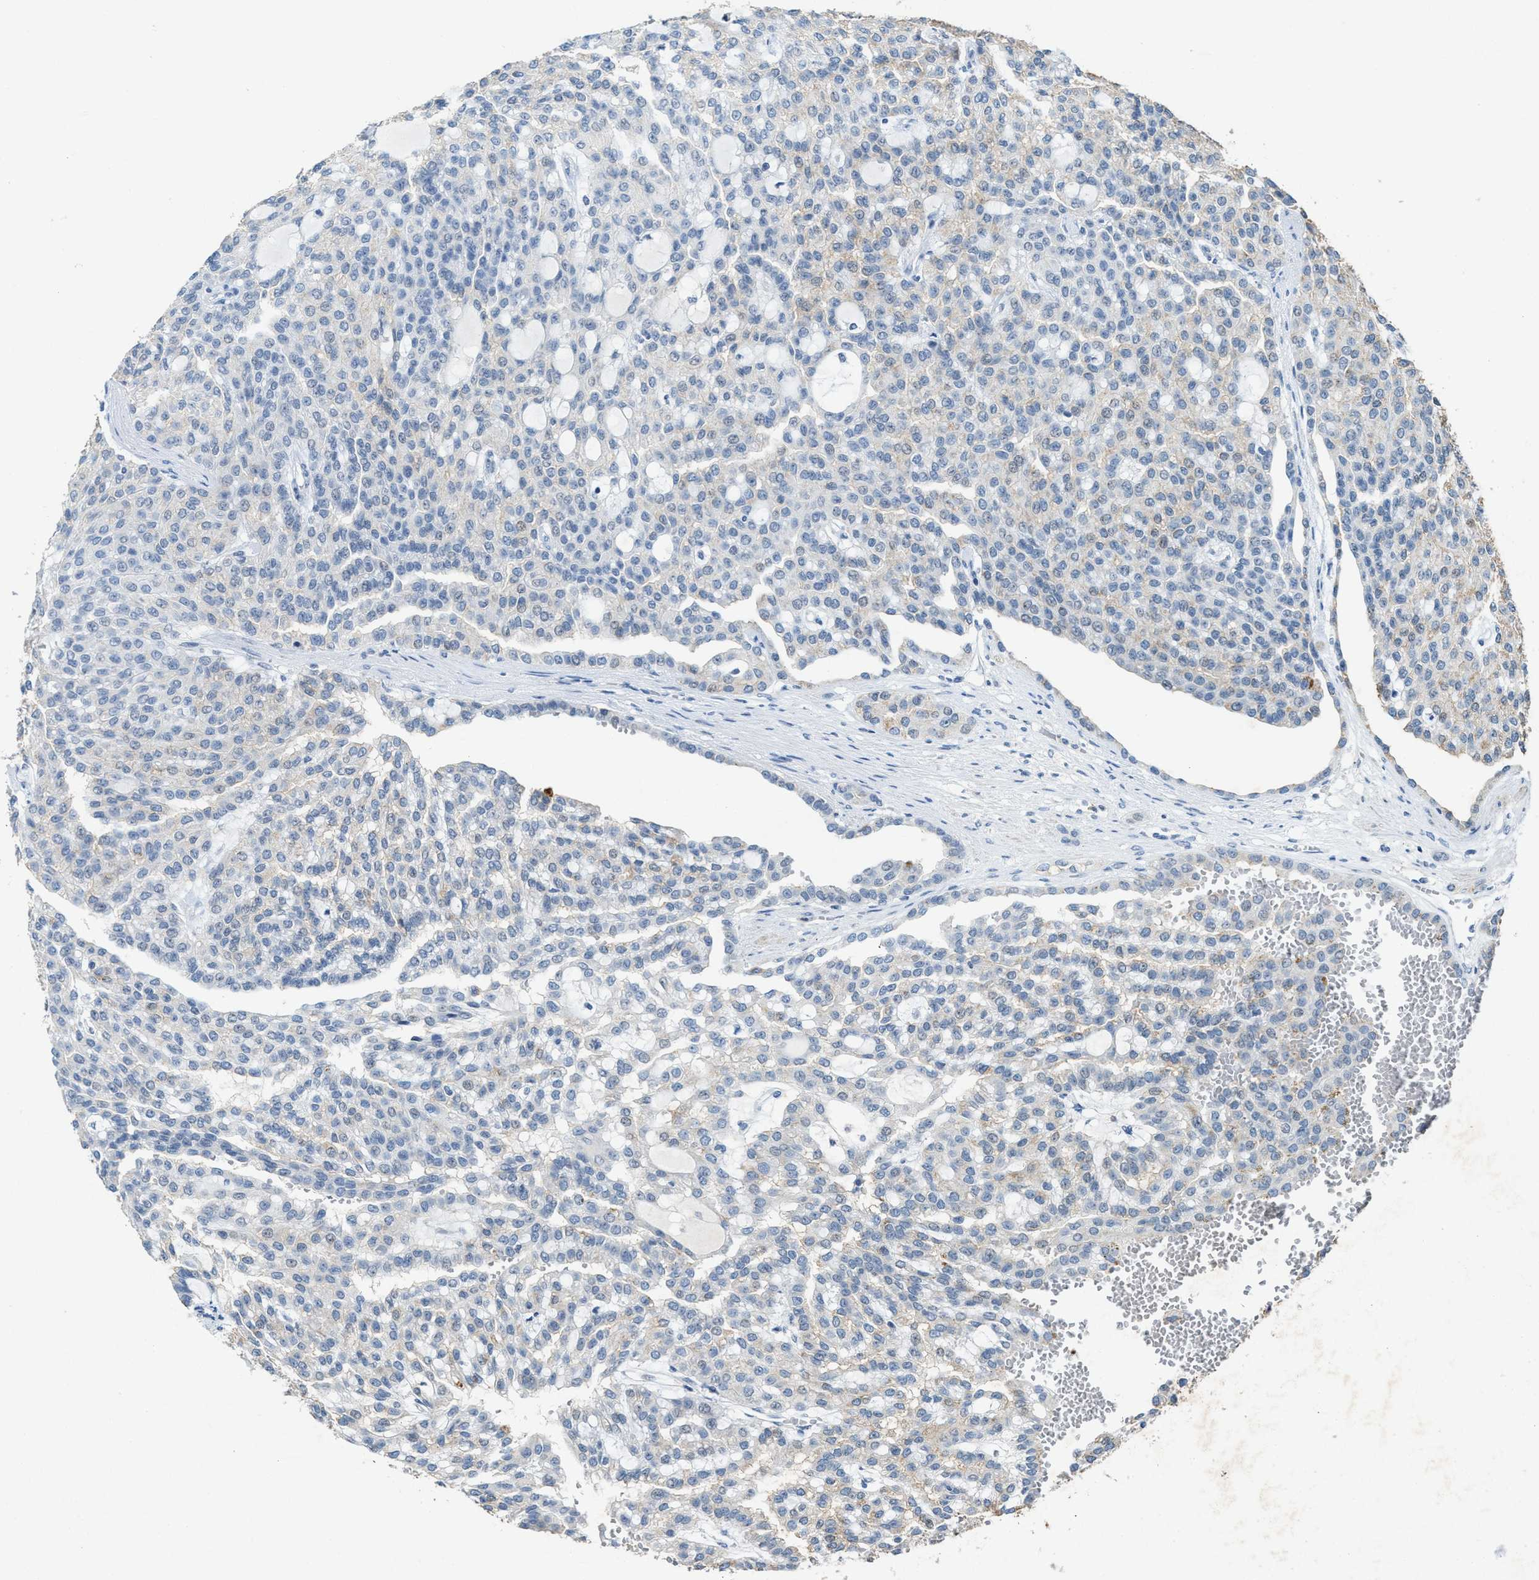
{"staining": {"intensity": "negative", "quantity": "none", "location": "none"}, "tissue": "renal cancer", "cell_type": "Tumor cells", "image_type": "cancer", "snomed": [{"axis": "morphology", "description": "Adenocarcinoma, NOS"}, {"axis": "topography", "description": "Kidney"}], "caption": "DAB (3,3'-diaminobenzidine) immunohistochemical staining of human renal cancer (adenocarcinoma) shows no significant expression in tumor cells.", "gene": "SLC5A5", "patient": {"sex": "male", "age": 63}}